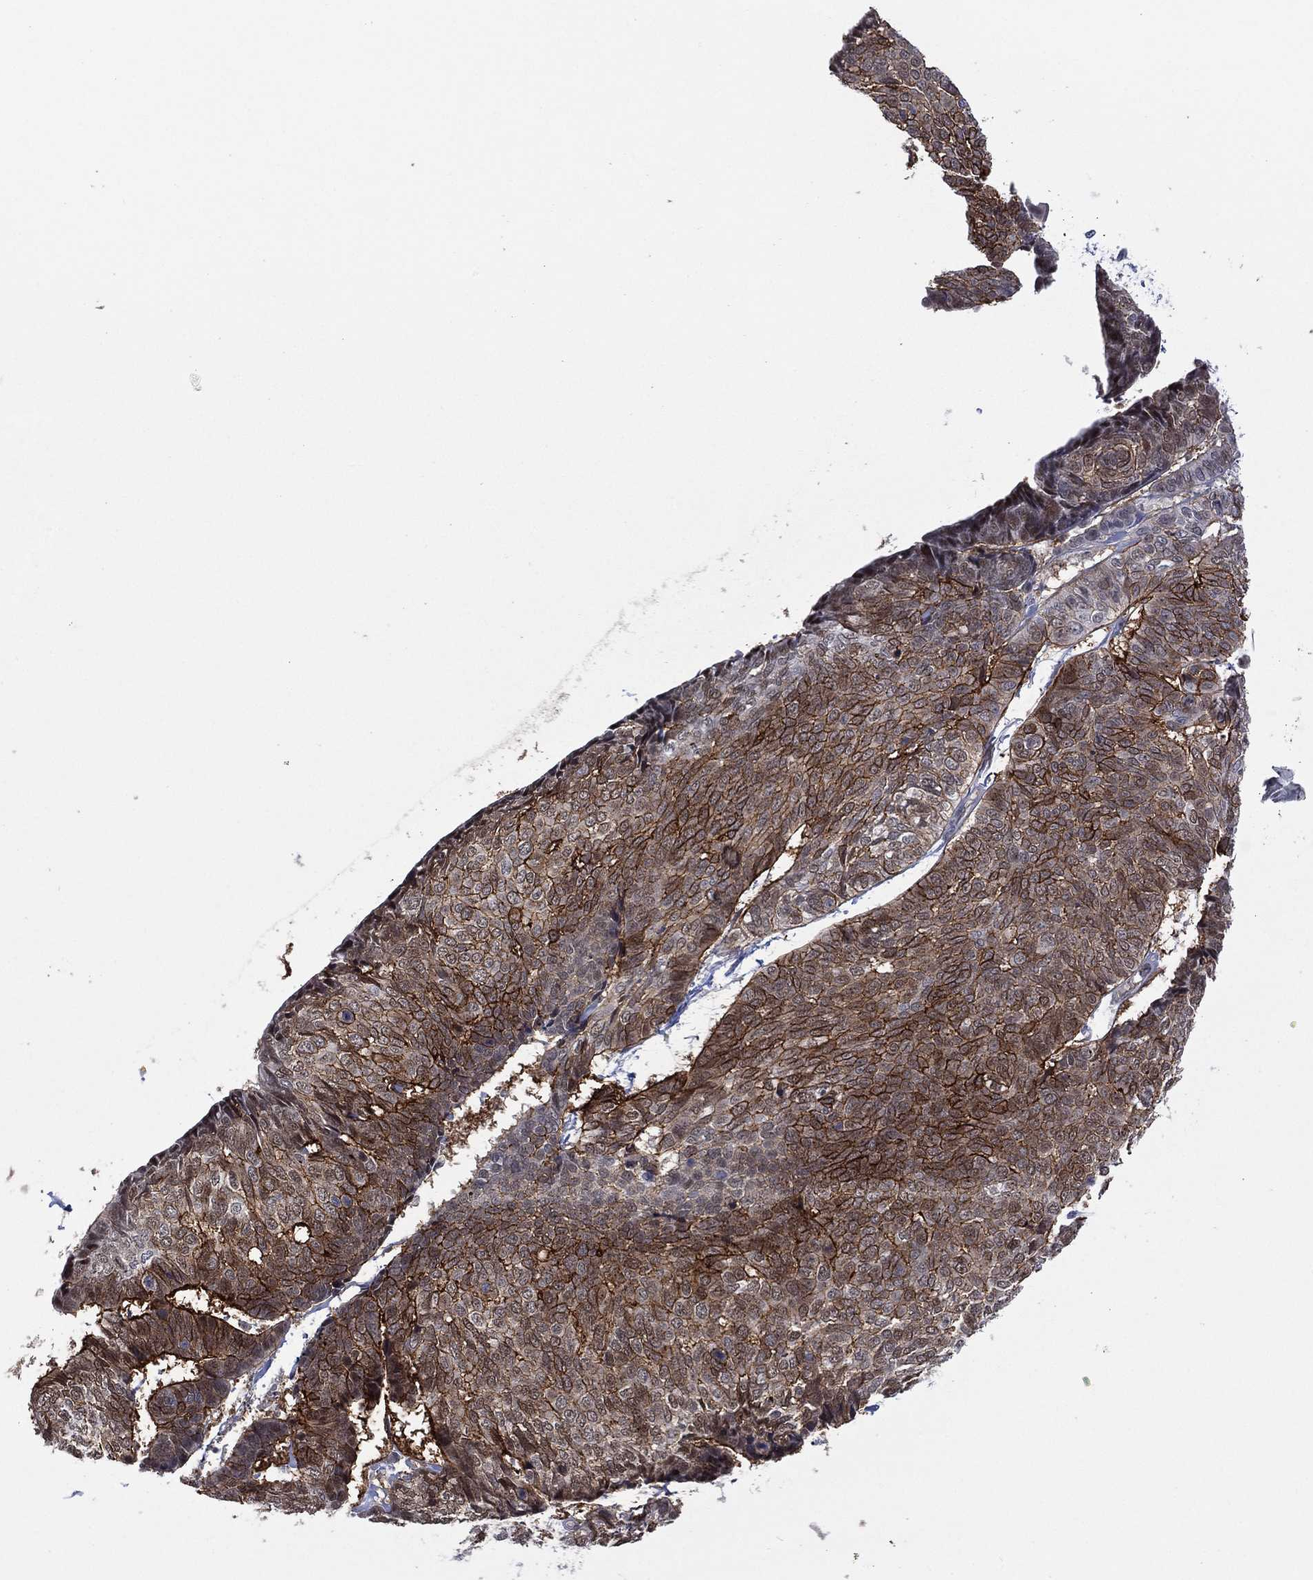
{"staining": {"intensity": "strong", "quantity": "25%-75%", "location": "cytoplasmic/membranous"}, "tissue": "skin cancer", "cell_type": "Tumor cells", "image_type": "cancer", "snomed": [{"axis": "morphology", "description": "Basal cell carcinoma"}, {"axis": "topography", "description": "Skin"}], "caption": "Protein expression analysis of human skin basal cell carcinoma reveals strong cytoplasmic/membranous positivity in about 25%-75% of tumor cells.", "gene": "GSE1", "patient": {"sex": "male", "age": 86}}